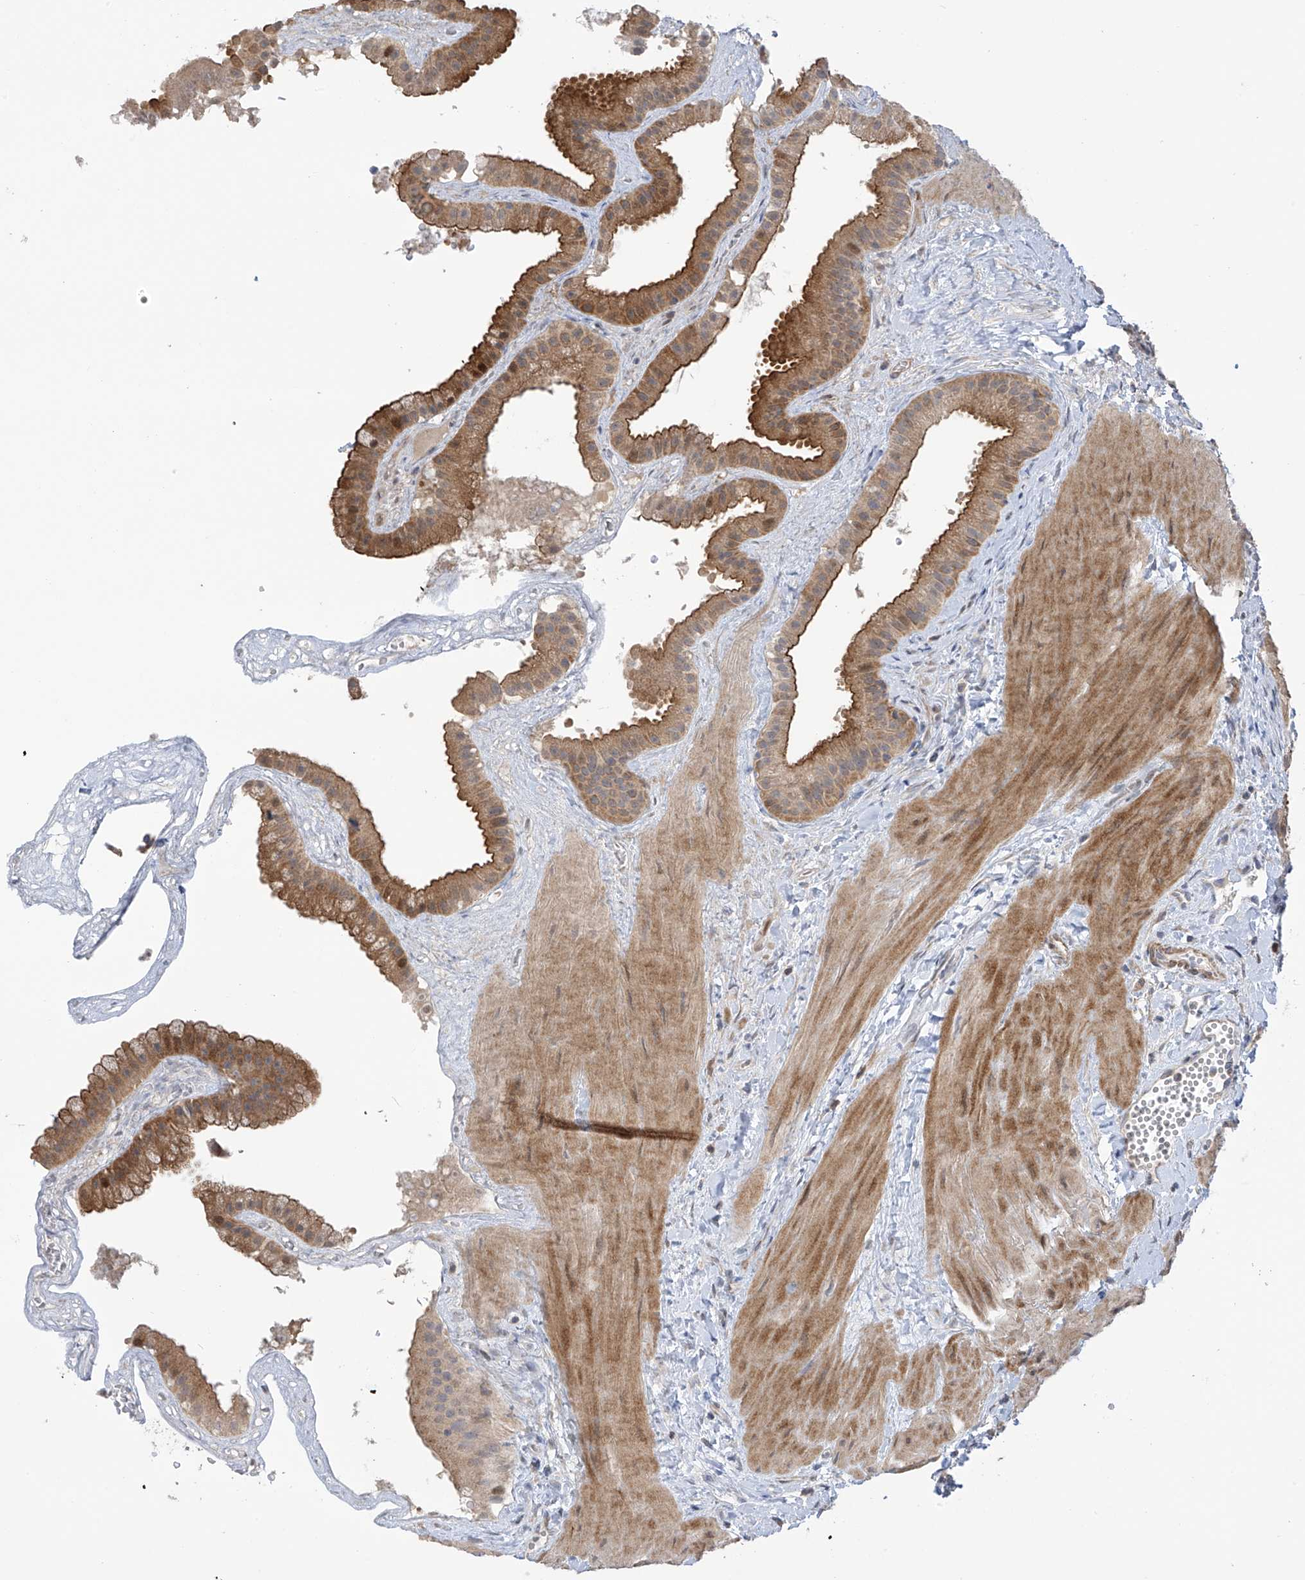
{"staining": {"intensity": "strong", "quantity": ">75%", "location": "cytoplasmic/membranous,nuclear"}, "tissue": "gallbladder", "cell_type": "Glandular cells", "image_type": "normal", "snomed": [{"axis": "morphology", "description": "Normal tissue, NOS"}, {"axis": "topography", "description": "Gallbladder"}], "caption": "Human gallbladder stained with a brown dye exhibits strong cytoplasmic/membranous,nuclear positive expression in about >75% of glandular cells.", "gene": "ZNF641", "patient": {"sex": "male", "age": 55}}